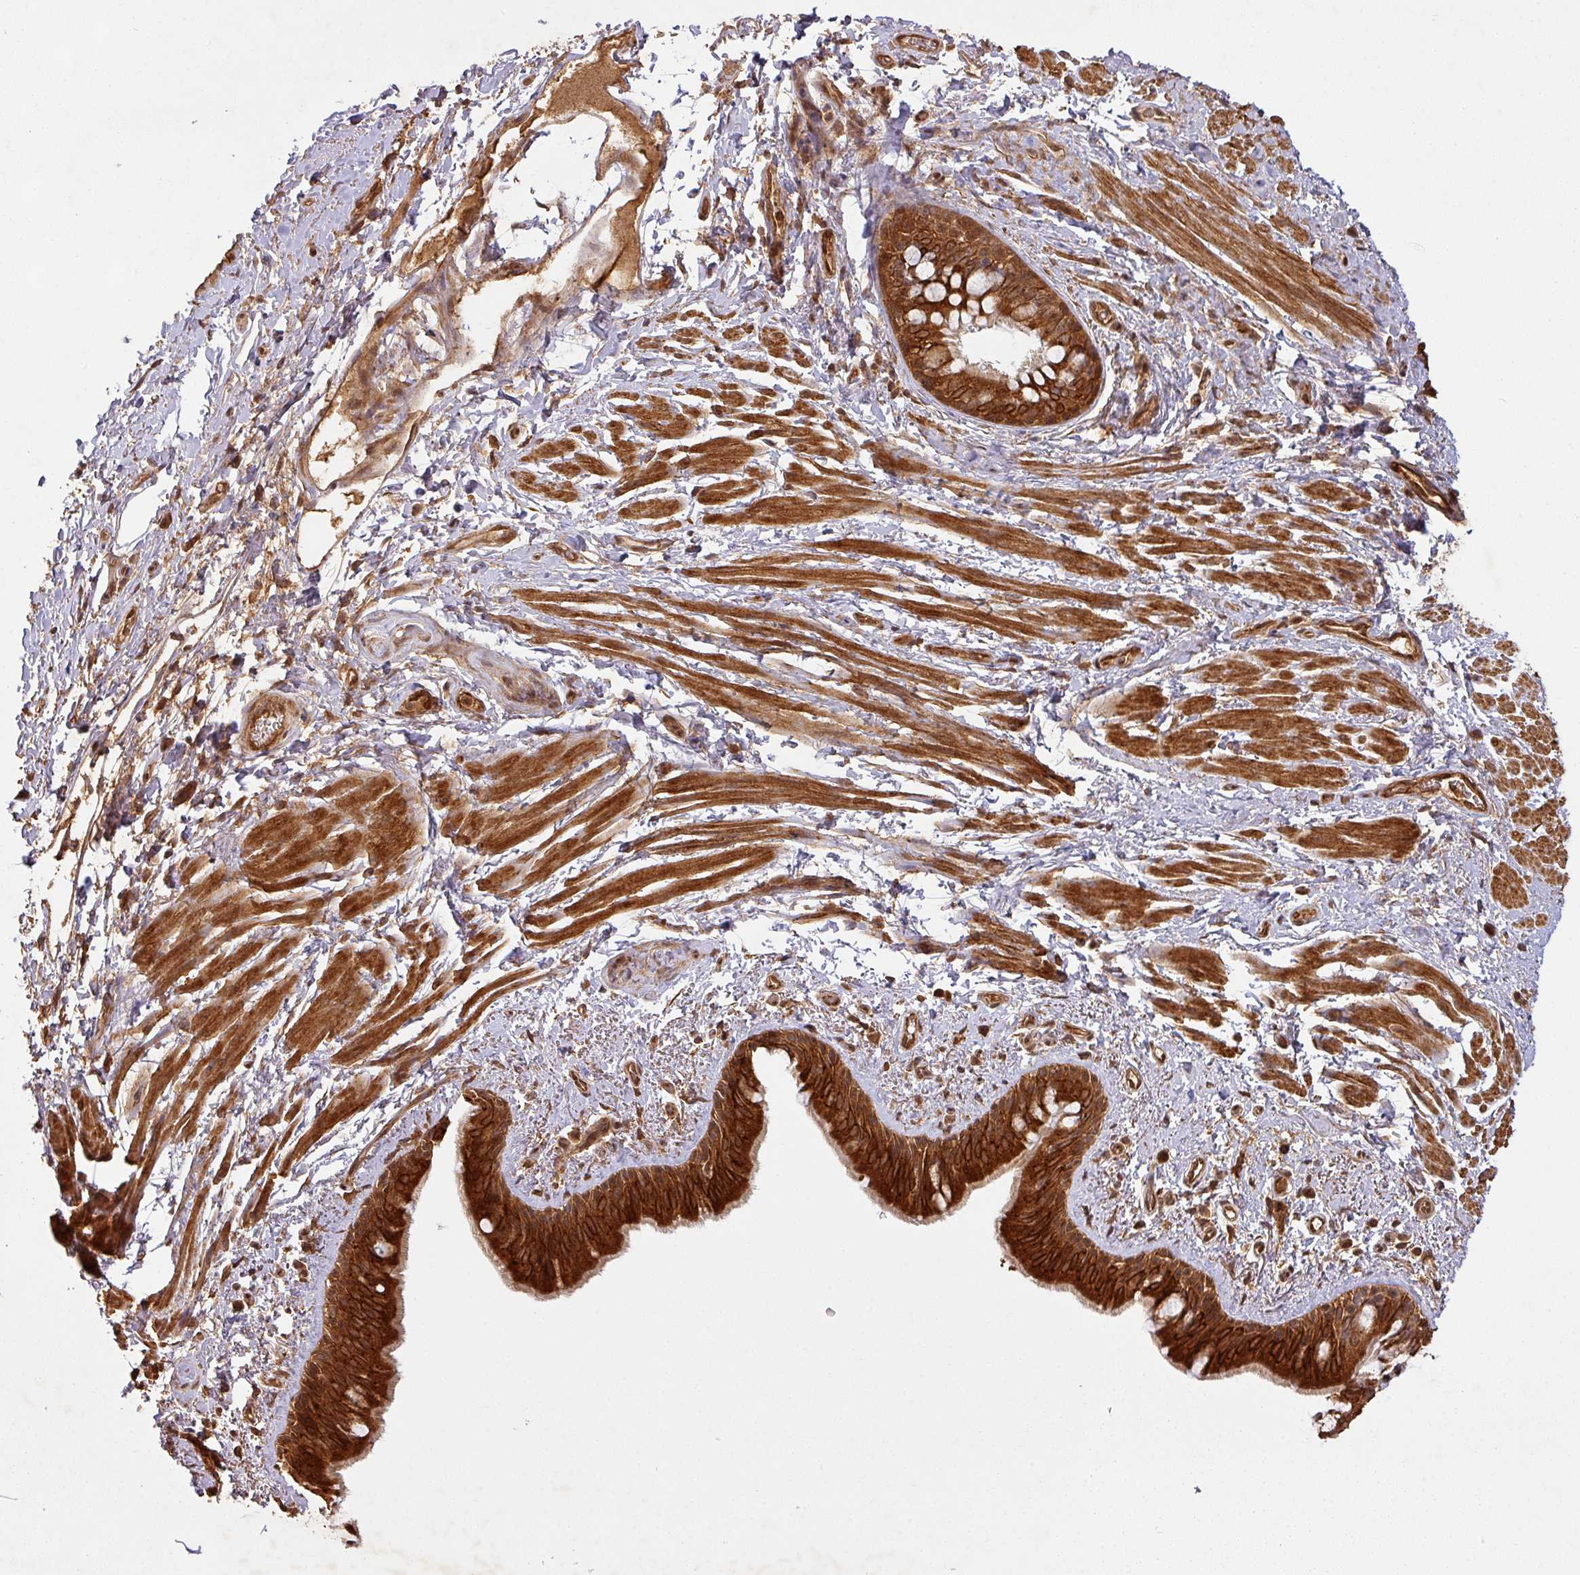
{"staining": {"intensity": "strong", "quantity": ">75%", "location": "cytoplasmic/membranous"}, "tissue": "bronchus", "cell_type": "Respiratory epithelial cells", "image_type": "normal", "snomed": [{"axis": "morphology", "description": "Normal tissue, NOS"}, {"axis": "morphology", "description": "Squamous cell carcinoma, NOS"}, {"axis": "topography", "description": "Bronchus"}, {"axis": "topography", "description": "Lung"}], "caption": "DAB immunohistochemical staining of normal human bronchus exhibits strong cytoplasmic/membranous protein positivity in approximately >75% of respiratory epithelial cells.", "gene": "ZNF322", "patient": {"sex": "female", "age": 70}}